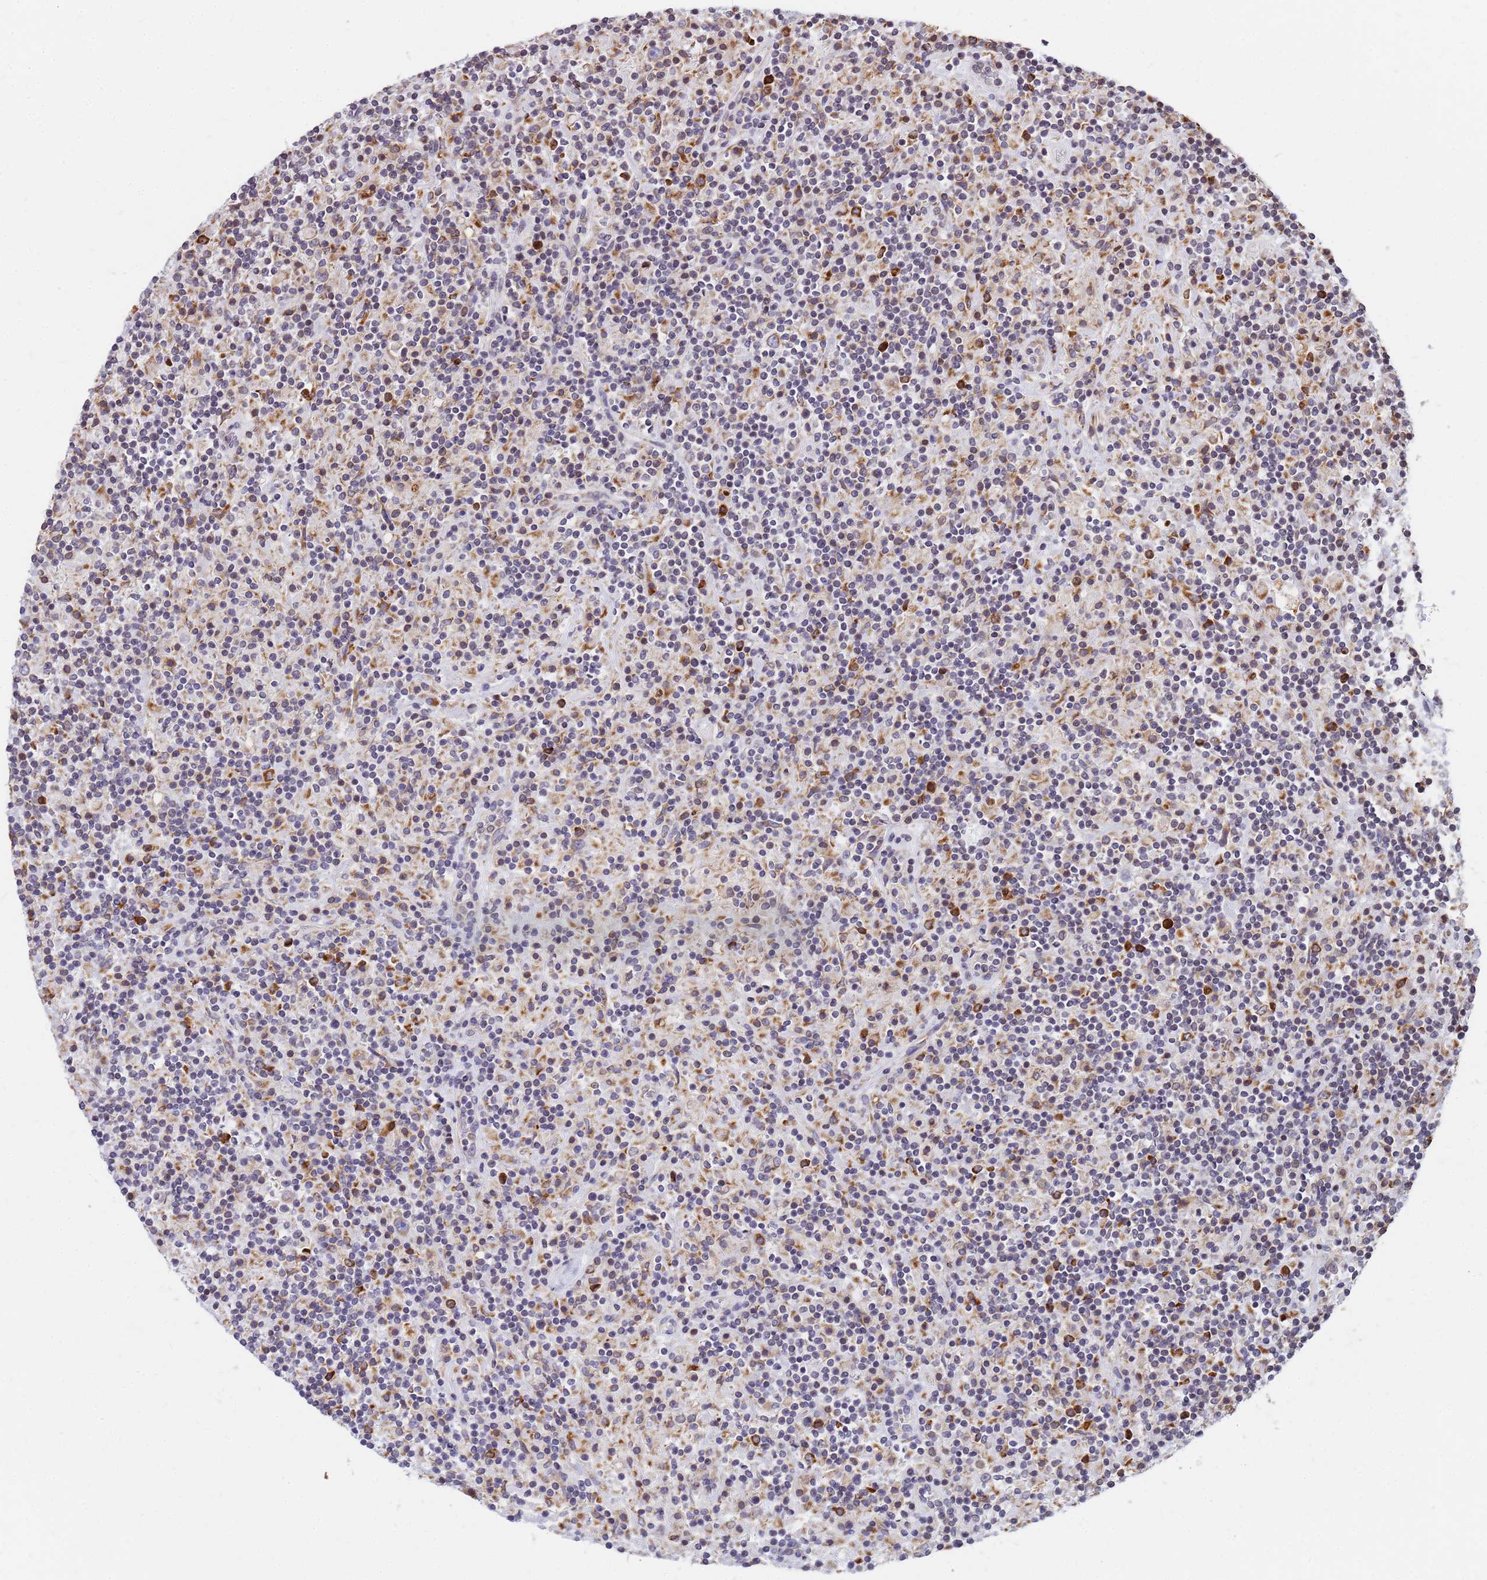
{"staining": {"intensity": "negative", "quantity": "none", "location": "none"}, "tissue": "lymphoma", "cell_type": "Tumor cells", "image_type": "cancer", "snomed": [{"axis": "morphology", "description": "Hodgkin's disease, NOS"}, {"axis": "topography", "description": "Lymph node"}], "caption": "Hodgkin's disease stained for a protein using immunohistochemistry (IHC) shows no staining tumor cells.", "gene": "SSR4", "patient": {"sex": "male", "age": 70}}